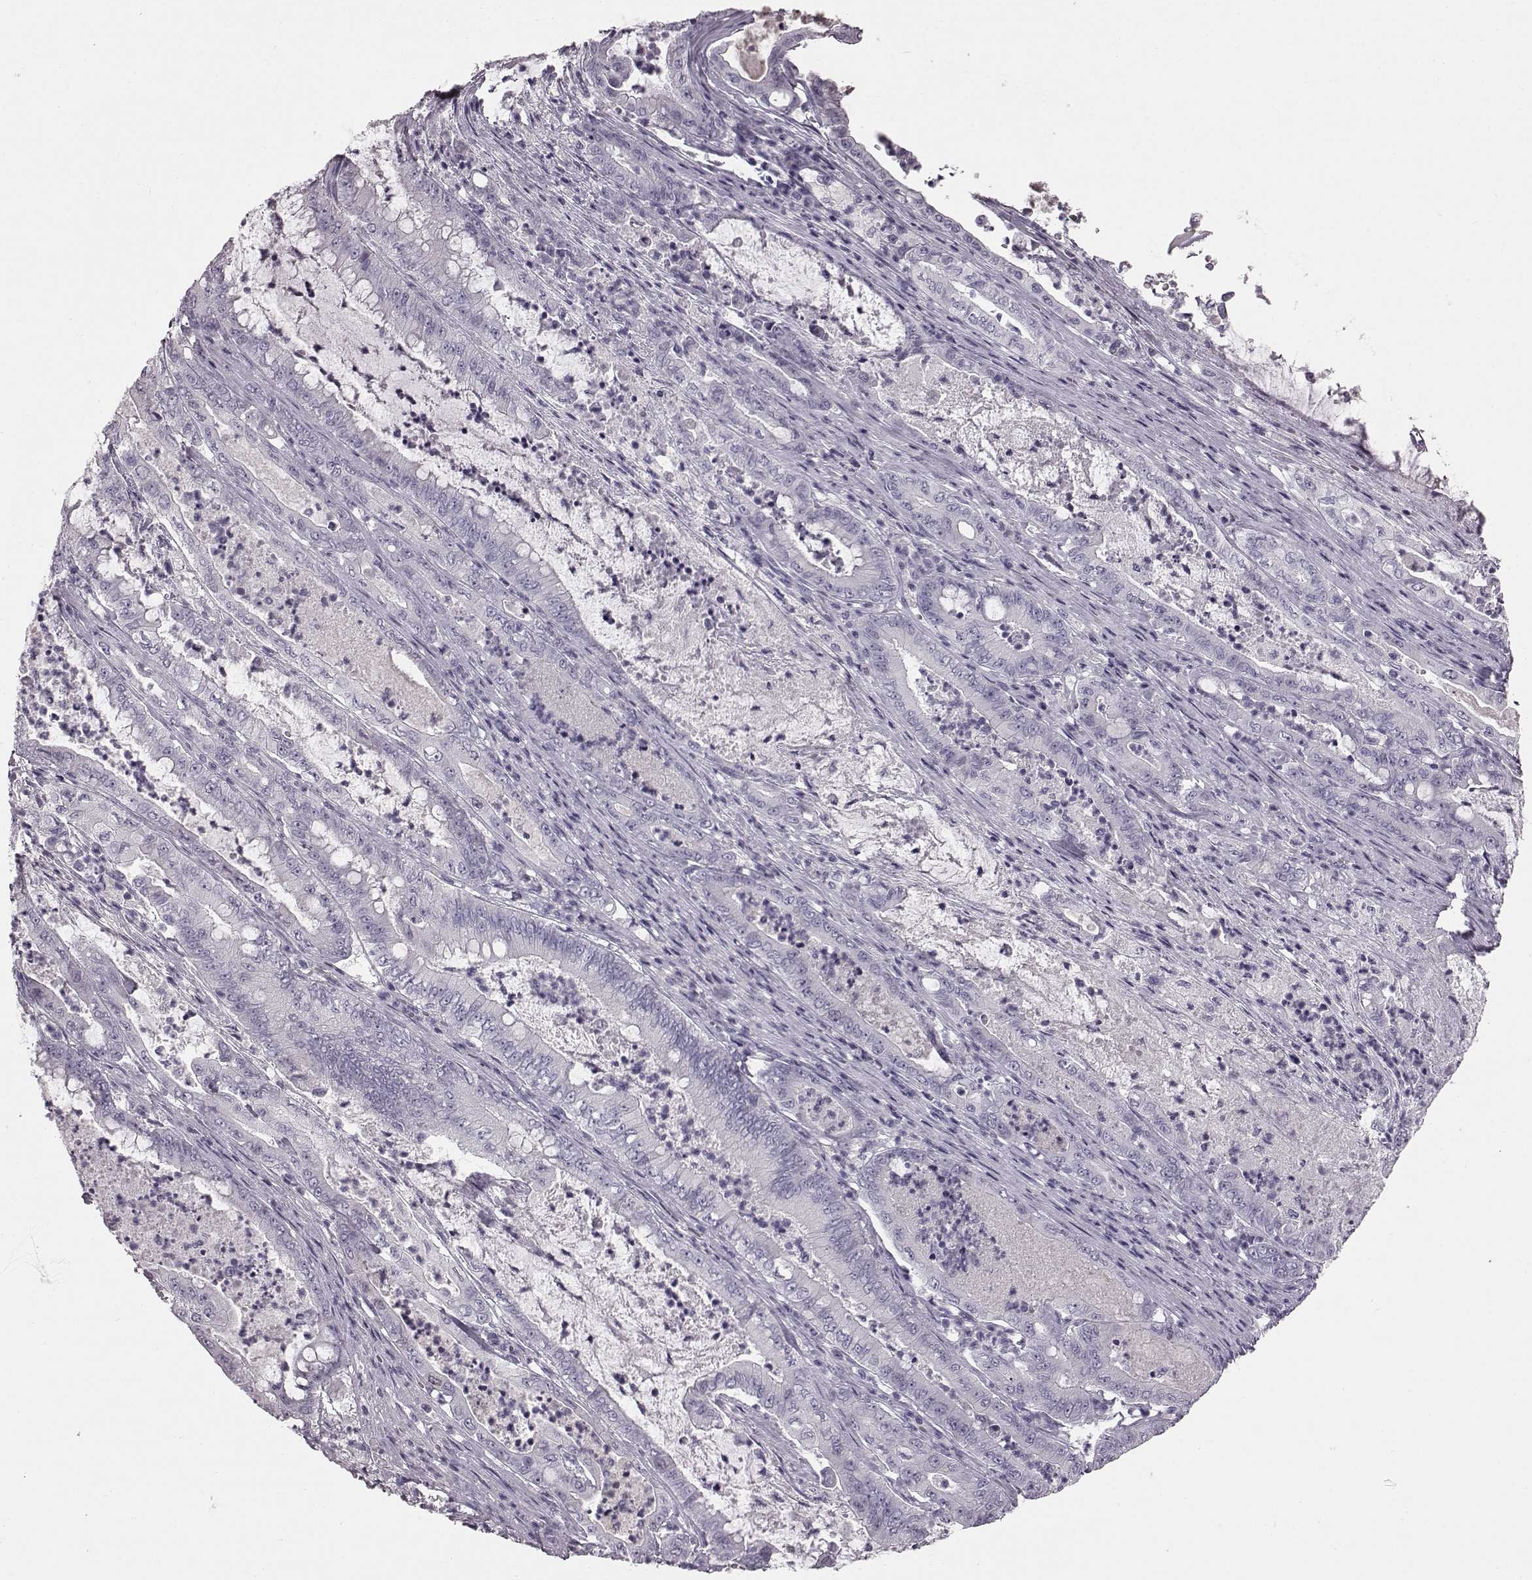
{"staining": {"intensity": "negative", "quantity": "none", "location": "none"}, "tissue": "pancreatic cancer", "cell_type": "Tumor cells", "image_type": "cancer", "snomed": [{"axis": "morphology", "description": "Adenocarcinoma, NOS"}, {"axis": "topography", "description": "Pancreas"}], "caption": "Immunohistochemistry micrograph of neoplastic tissue: pancreatic cancer stained with DAB (3,3'-diaminobenzidine) displays no significant protein positivity in tumor cells. Brightfield microscopy of immunohistochemistry stained with DAB (3,3'-diaminobenzidine) (brown) and hematoxylin (blue), captured at high magnification.", "gene": "TCHHL1", "patient": {"sex": "male", "age": 71}}